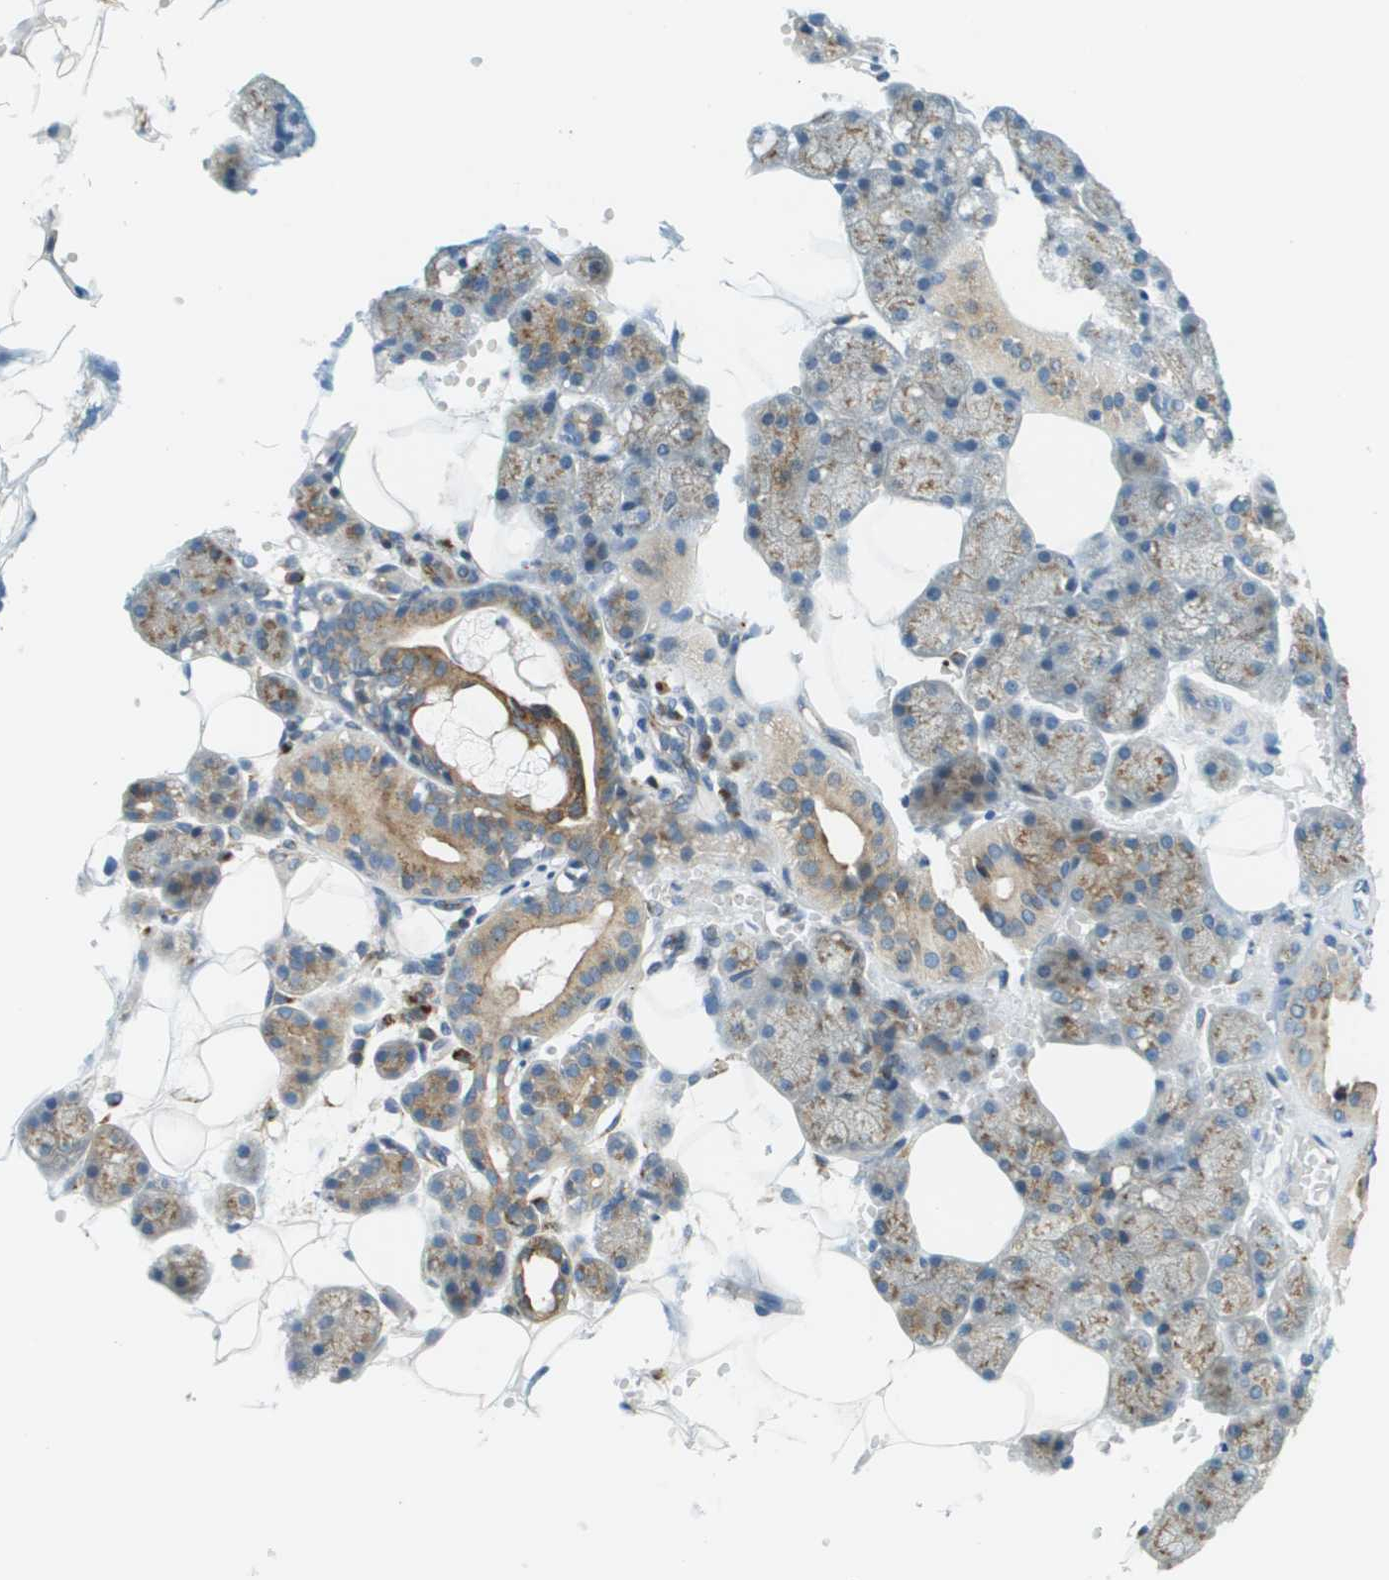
{"staining": {"intensity": "moderate", "quantity": ">75%", "location": "cytoplasmic/membranous"}, "tissue": "salivary gland", "cell_type": "Glandular cells", "image_type": "normal", "snomed": [{"axis": "morphology", "description": "Normal tissue, NOS"}, {"axis": "topography", "description": "Salivary gland"}], "caption": "High-power microscopy captured an IHC image of unremarkable salivary gland, revealing moderate cytoplasmic/membranous positivity in approximately >75% of glandular cells.", "gene": "ACBD3", "patient": {"sex": "male", "age": 62}}